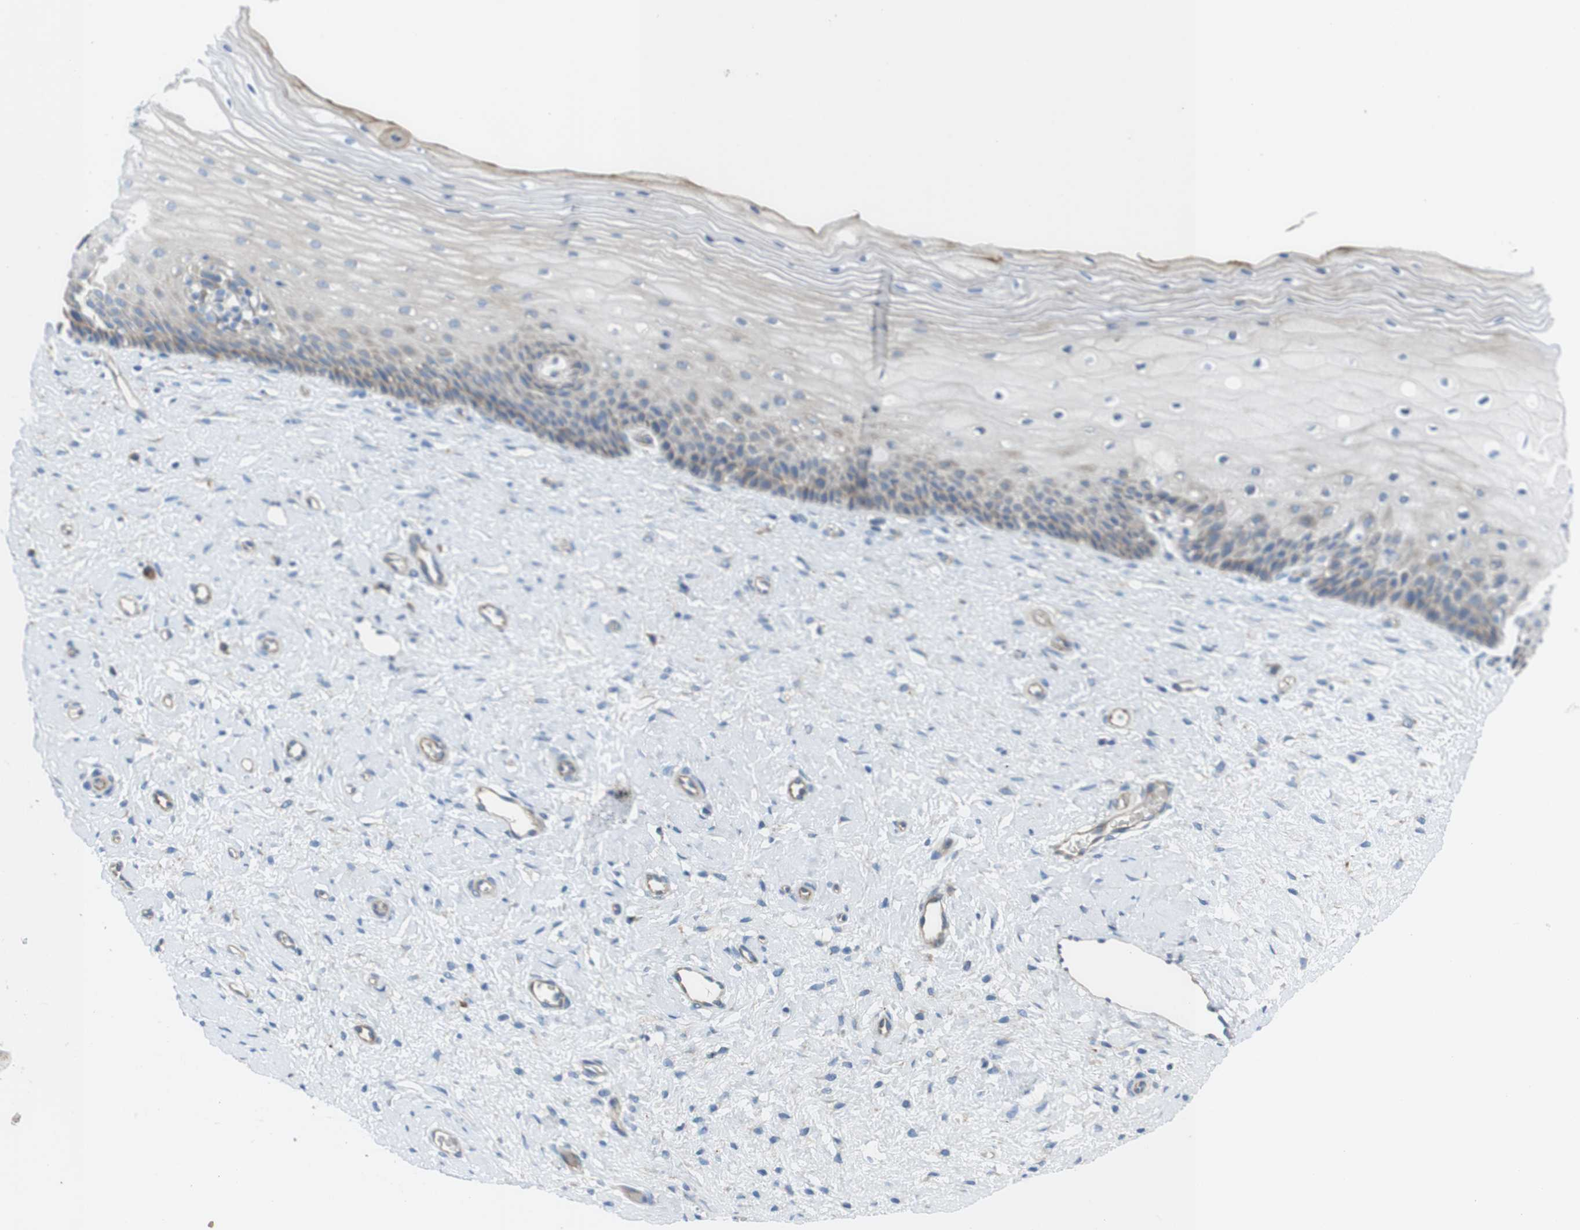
{"staining": {"intensity": "weak", "quantity": "<25%", "location": "cytoplasmic/membranous"}, "tissue": "cervix", "cell_type": "Squamous epithelial cells", "image_type": "normal", "snomed": [{"axis": "morphology", "description": "Normal tissue, NOS"}, {"axis": "topography", "description": "Cervix"}], "caption": "Immunohistochemistry (IHC) micrograph of benign cervix: cervix stained with DAB displays no significant protein staining in squamous epithelial cells.", "gene": "TMEM234", "patient": {"sex": "female", "age": 39}}